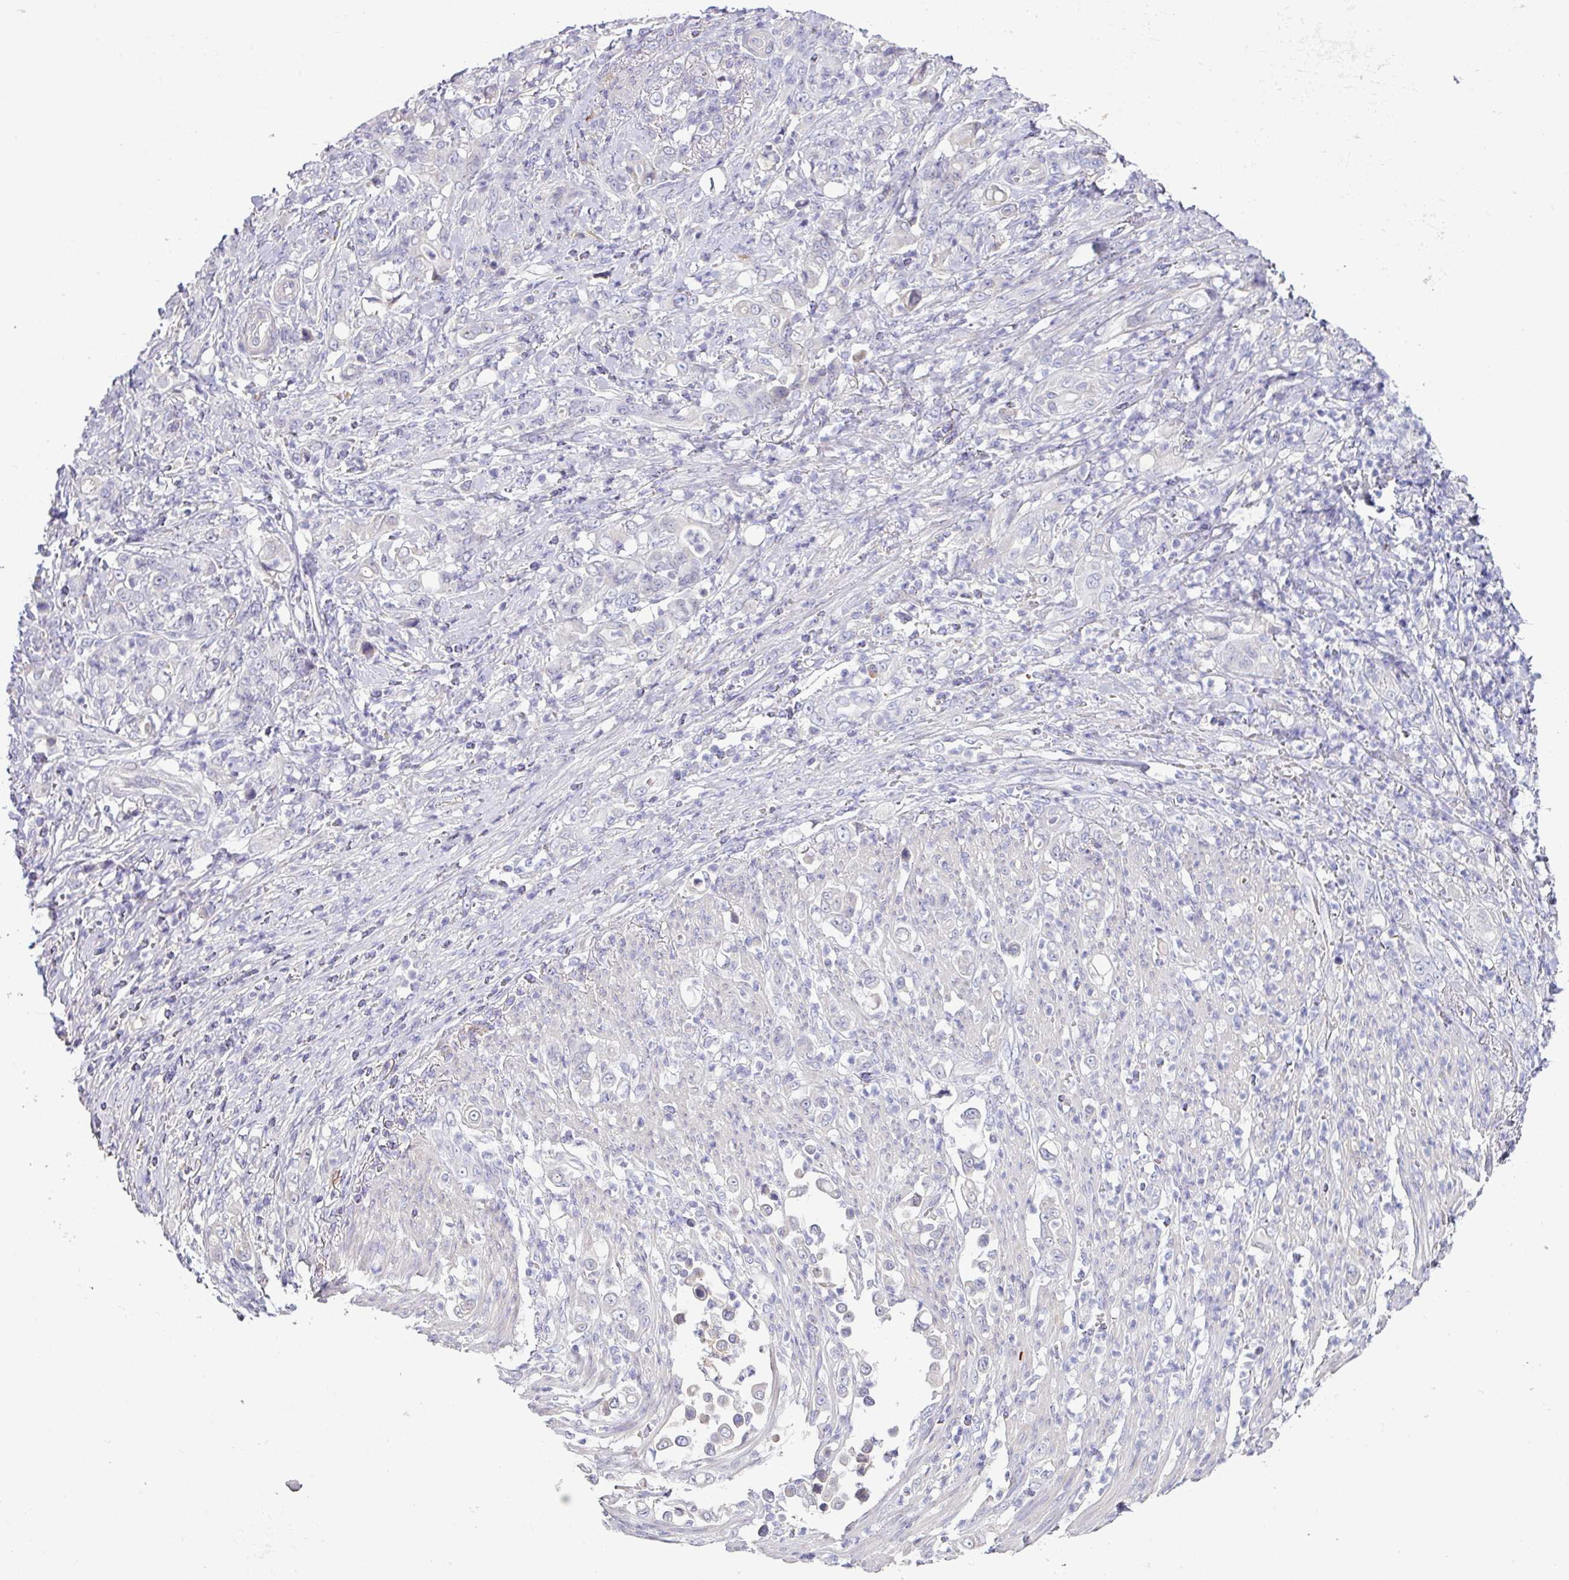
{"staining": {"intensity": "negative", "quantity": "none", "location": "none"}, "tissue": "stomach cancer", "cell_type": "Tumor cells", "image_type": "cancer", "snomed": [{"axis": "morphology", "description": "Normal tissue, NOS"}, {"axis": "morphology", "description": "Adenocarcinoma, NOS"}, {"axis": "topography", "description": "Stomach"}], "caption": "Immunohistochemistry (IHC) photomicrograph of stomach cancer (adenocarcinoma) stained for a protein (brown), which demonstrates no staining in tumor cells.", "gene": "SLAMF6", "patient": {"sex": "female", "age": 79}}